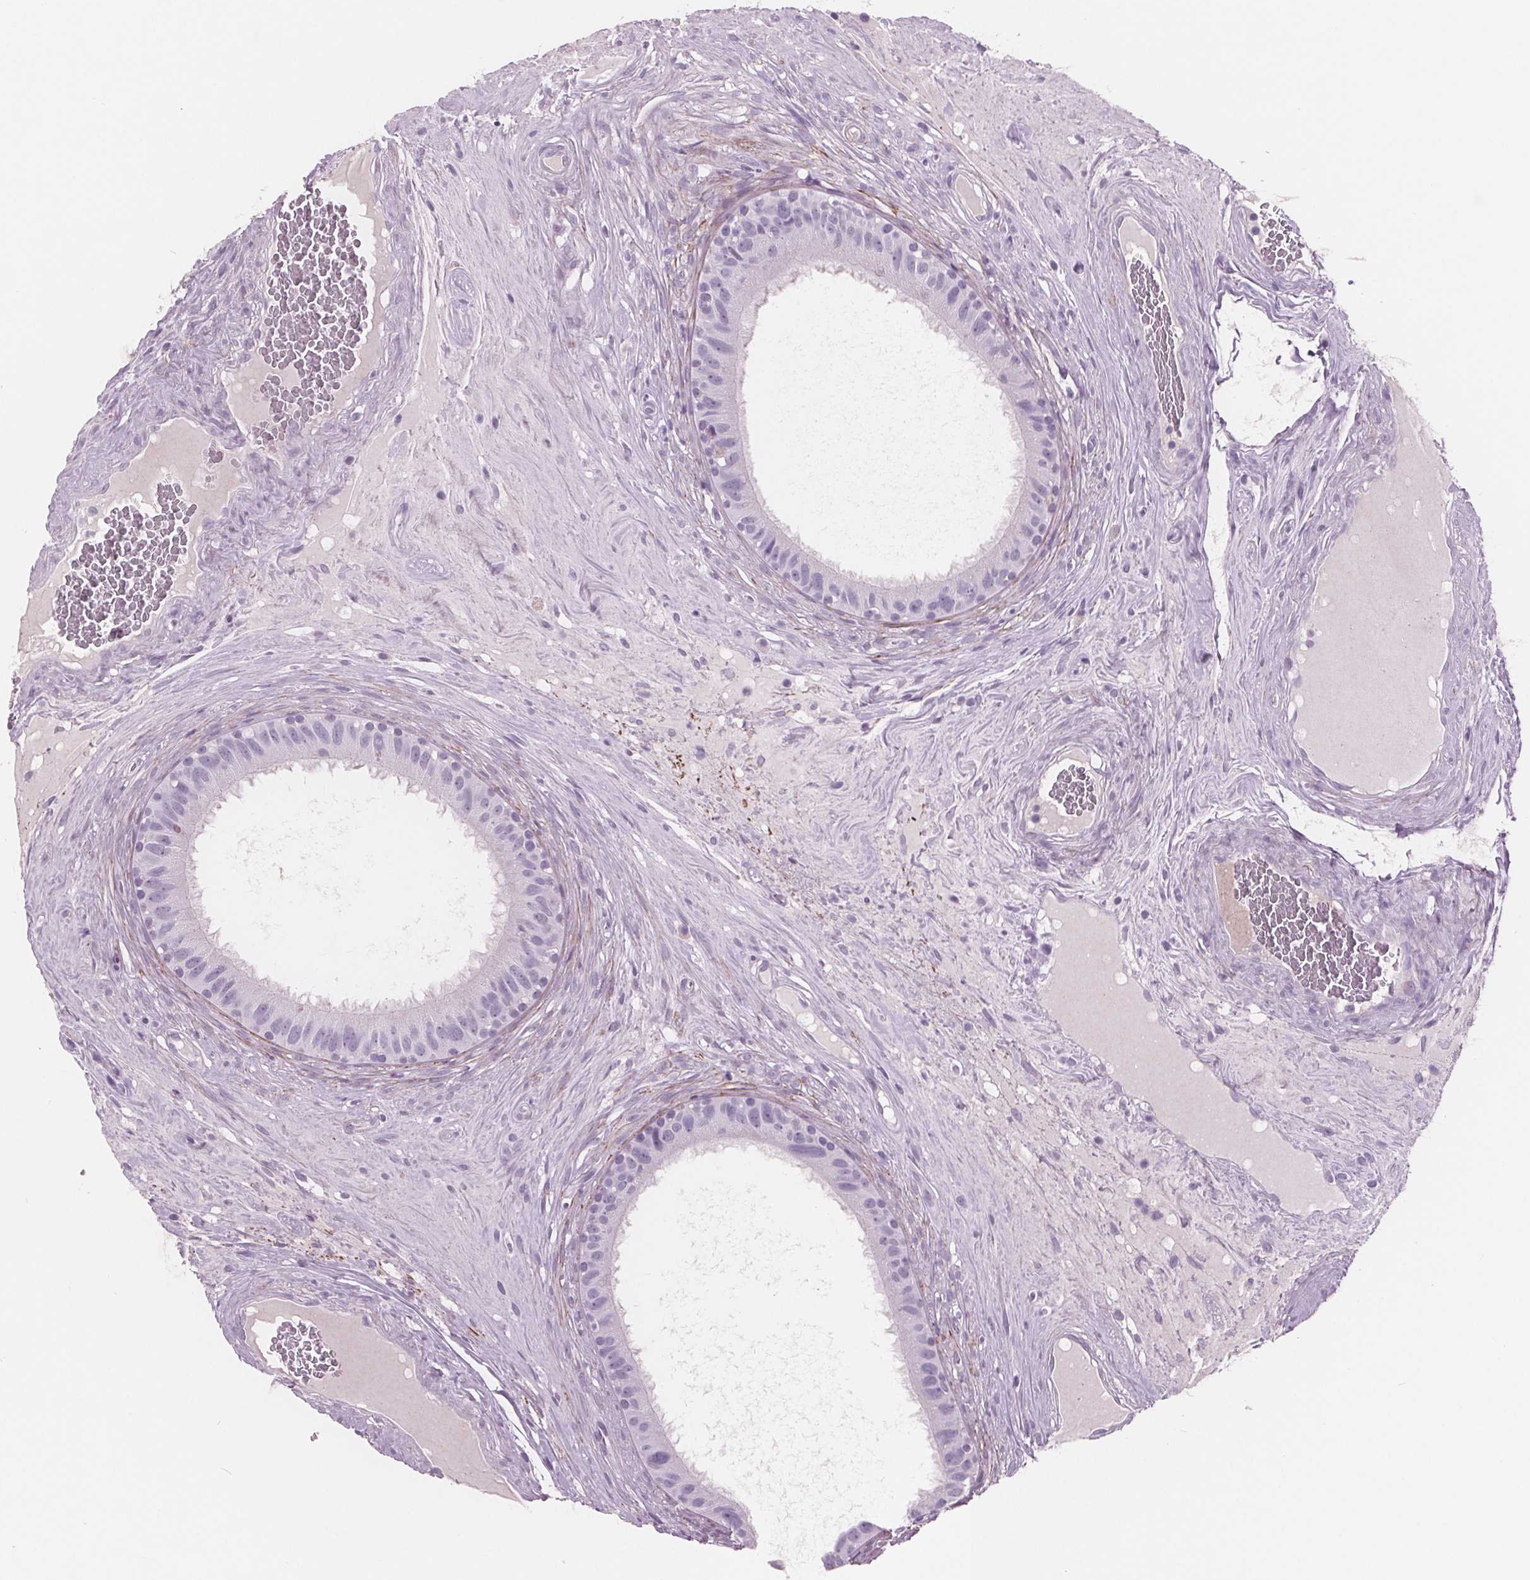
{"staining": {"intensity": "negative", "quantity": "none", "location": "none"}, "tissue": "epididymis", "cell_type": "Glandular cells", "image_type": "normal", "snomed": [{"axis": "morphology", "description": "Normal tissue, NOS"}, {"axis": "topography", "description": "Epididymis"}], "caption": "Immunohistochemistry (IHC) of unremarkable human epididymis displays no positivity in glandular cells.", "gene": "AMBP", "patient": {"sex": "male", "age": 59}}